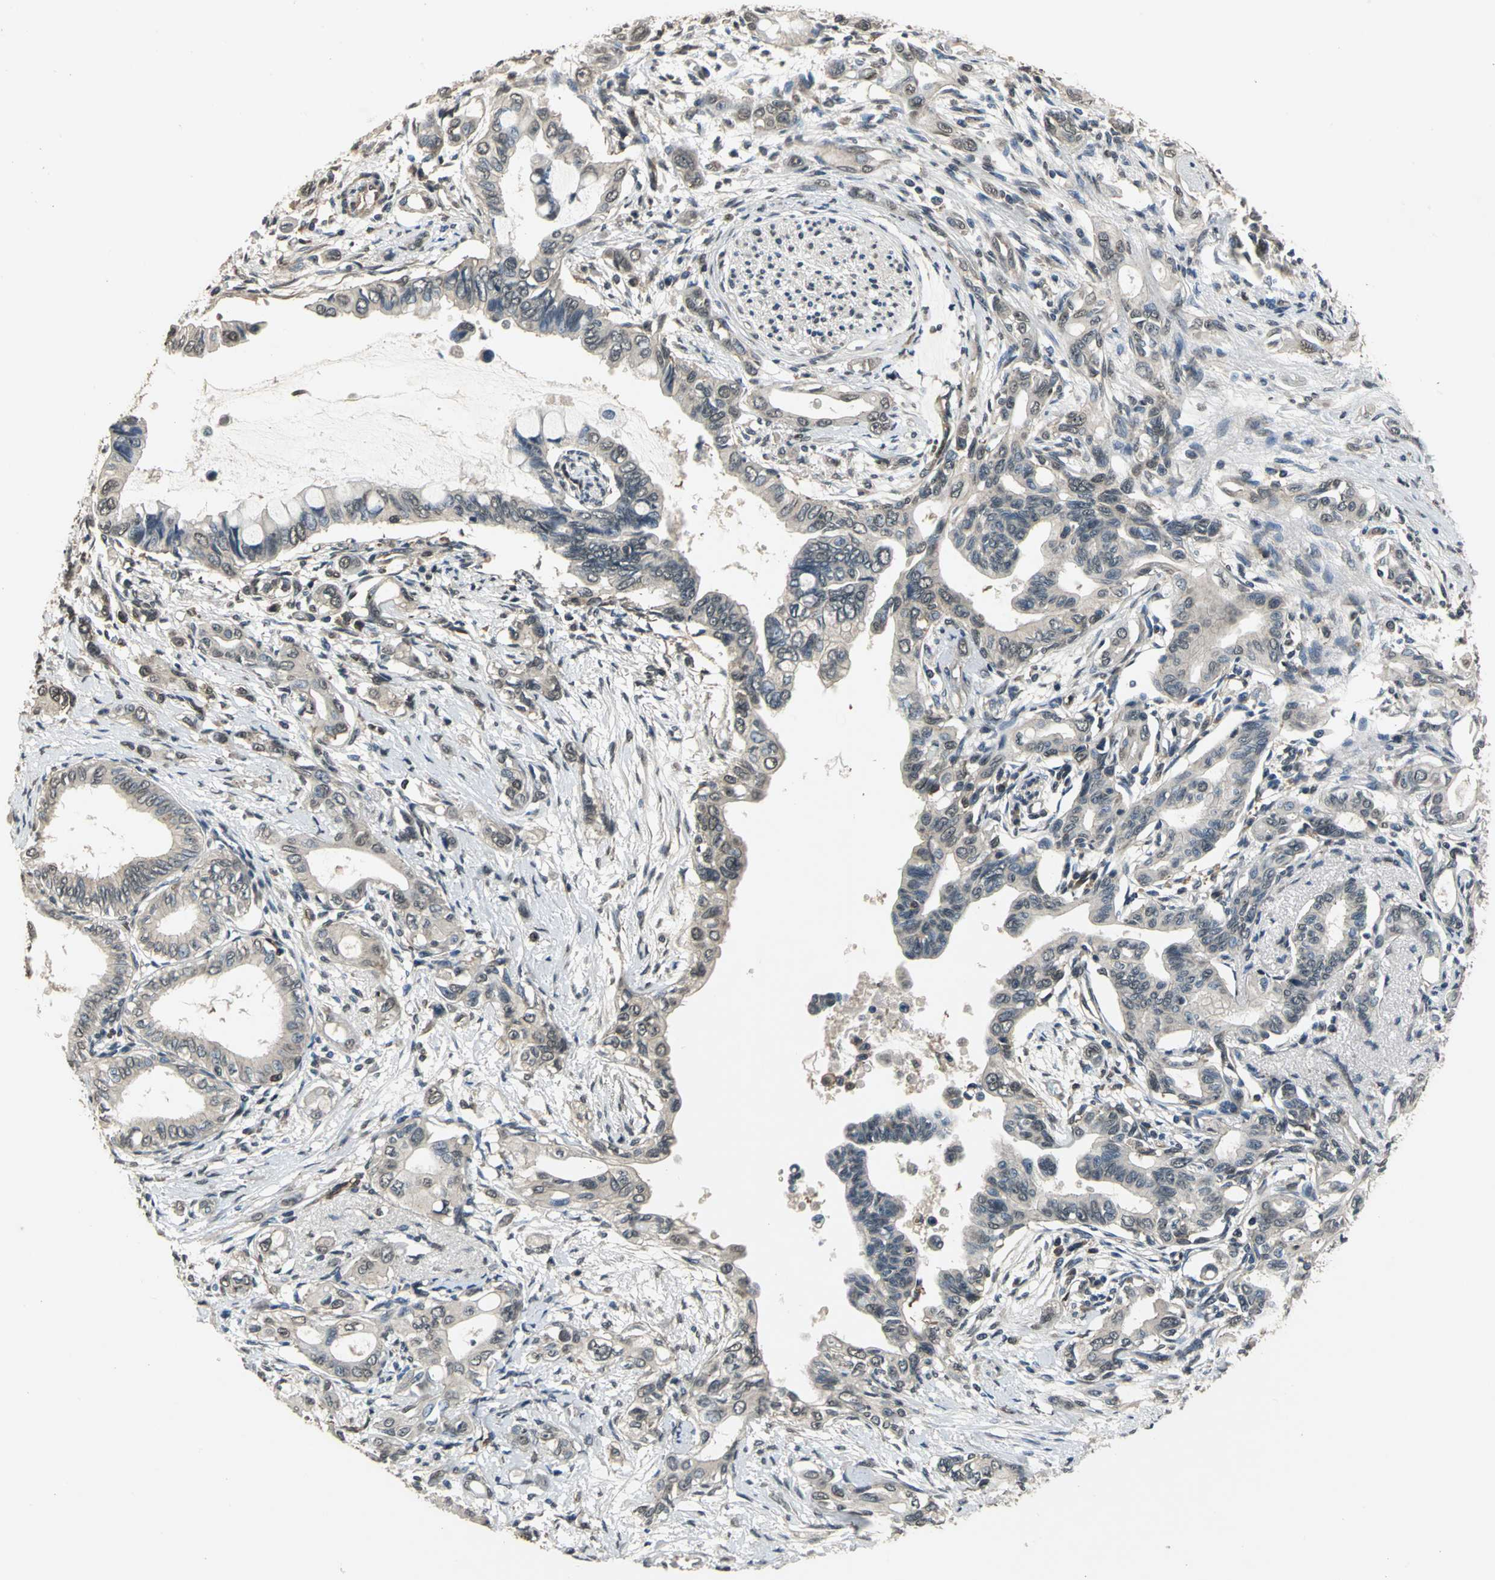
{"staining": {"intensity": "negative", "quantity": "none", "location": "none"}, "tissue": "pancreatic cancer", "cell_type": "Tumor cells", "image_type": "cancer", "snomed": [{"axis": "morphology", "description": "Adenocarcinoma, NOS"}, {"axis": "topography", "description": "Pancreas"}], "caption": "Immunohistochemistry (IHC) of human pancreatic cancer shows no staining in tumor cells.", "gene": "EIF2B2", "patient": {"sex": "female", "age": 60}}